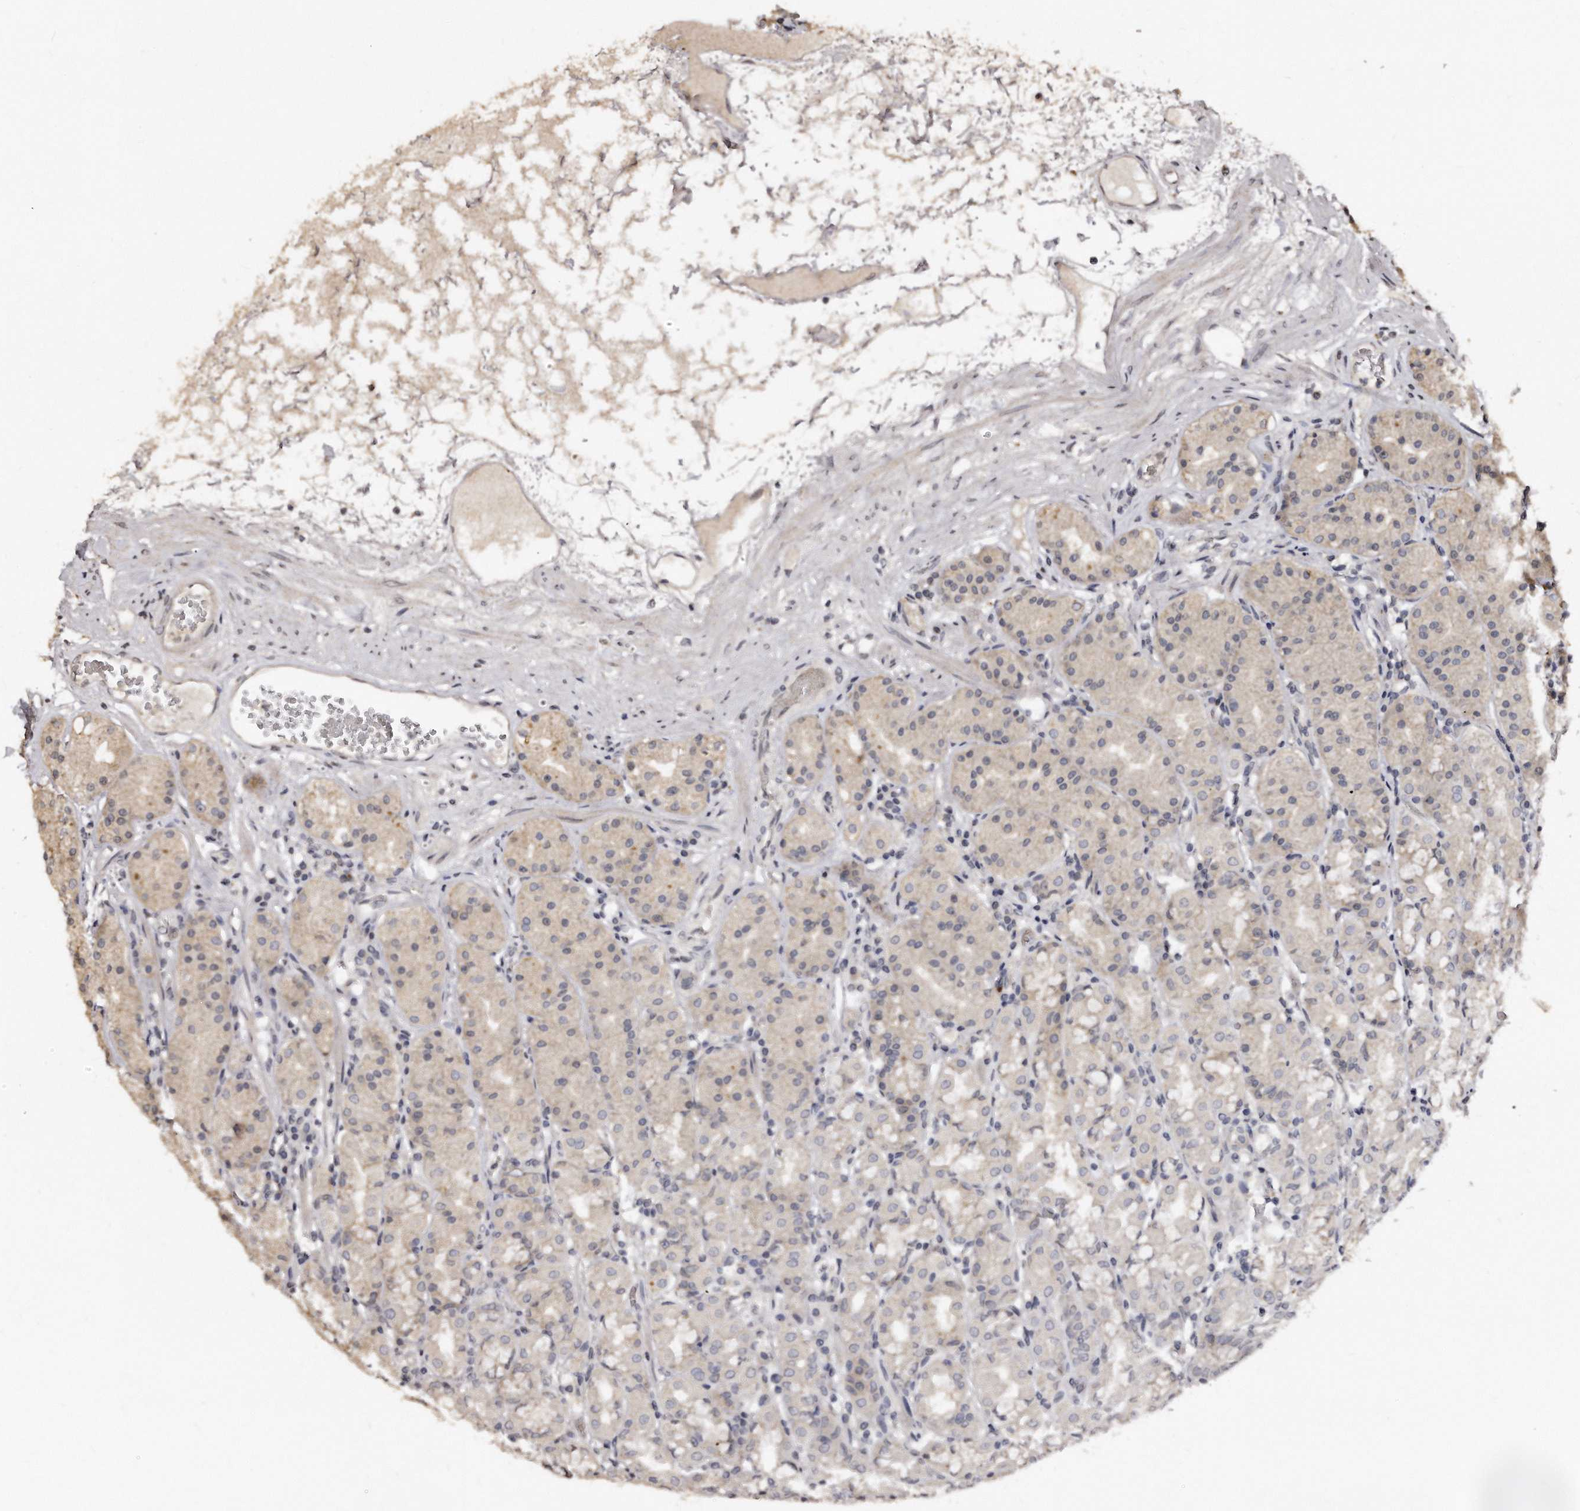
{"staining": {"intensity": "weak", "quantity": "<25%", "location": "cytoplasmic/membranous"}, "tissue": "stomach", "cell_type": "Glandular cells", "image_type": "normal", "snomed": [{"axis": "morphology", "description": "Normal tissue, NOS"}, {"axis": "topography", "description": "Stomach, lower"}], "caption": "IHC photomicrograph of normal human stomach stained for a protein (brown), which exhibits no positivity in glandular cells.", "gene": "TSHR", "patient": {"sex": "female", "age": 56}}